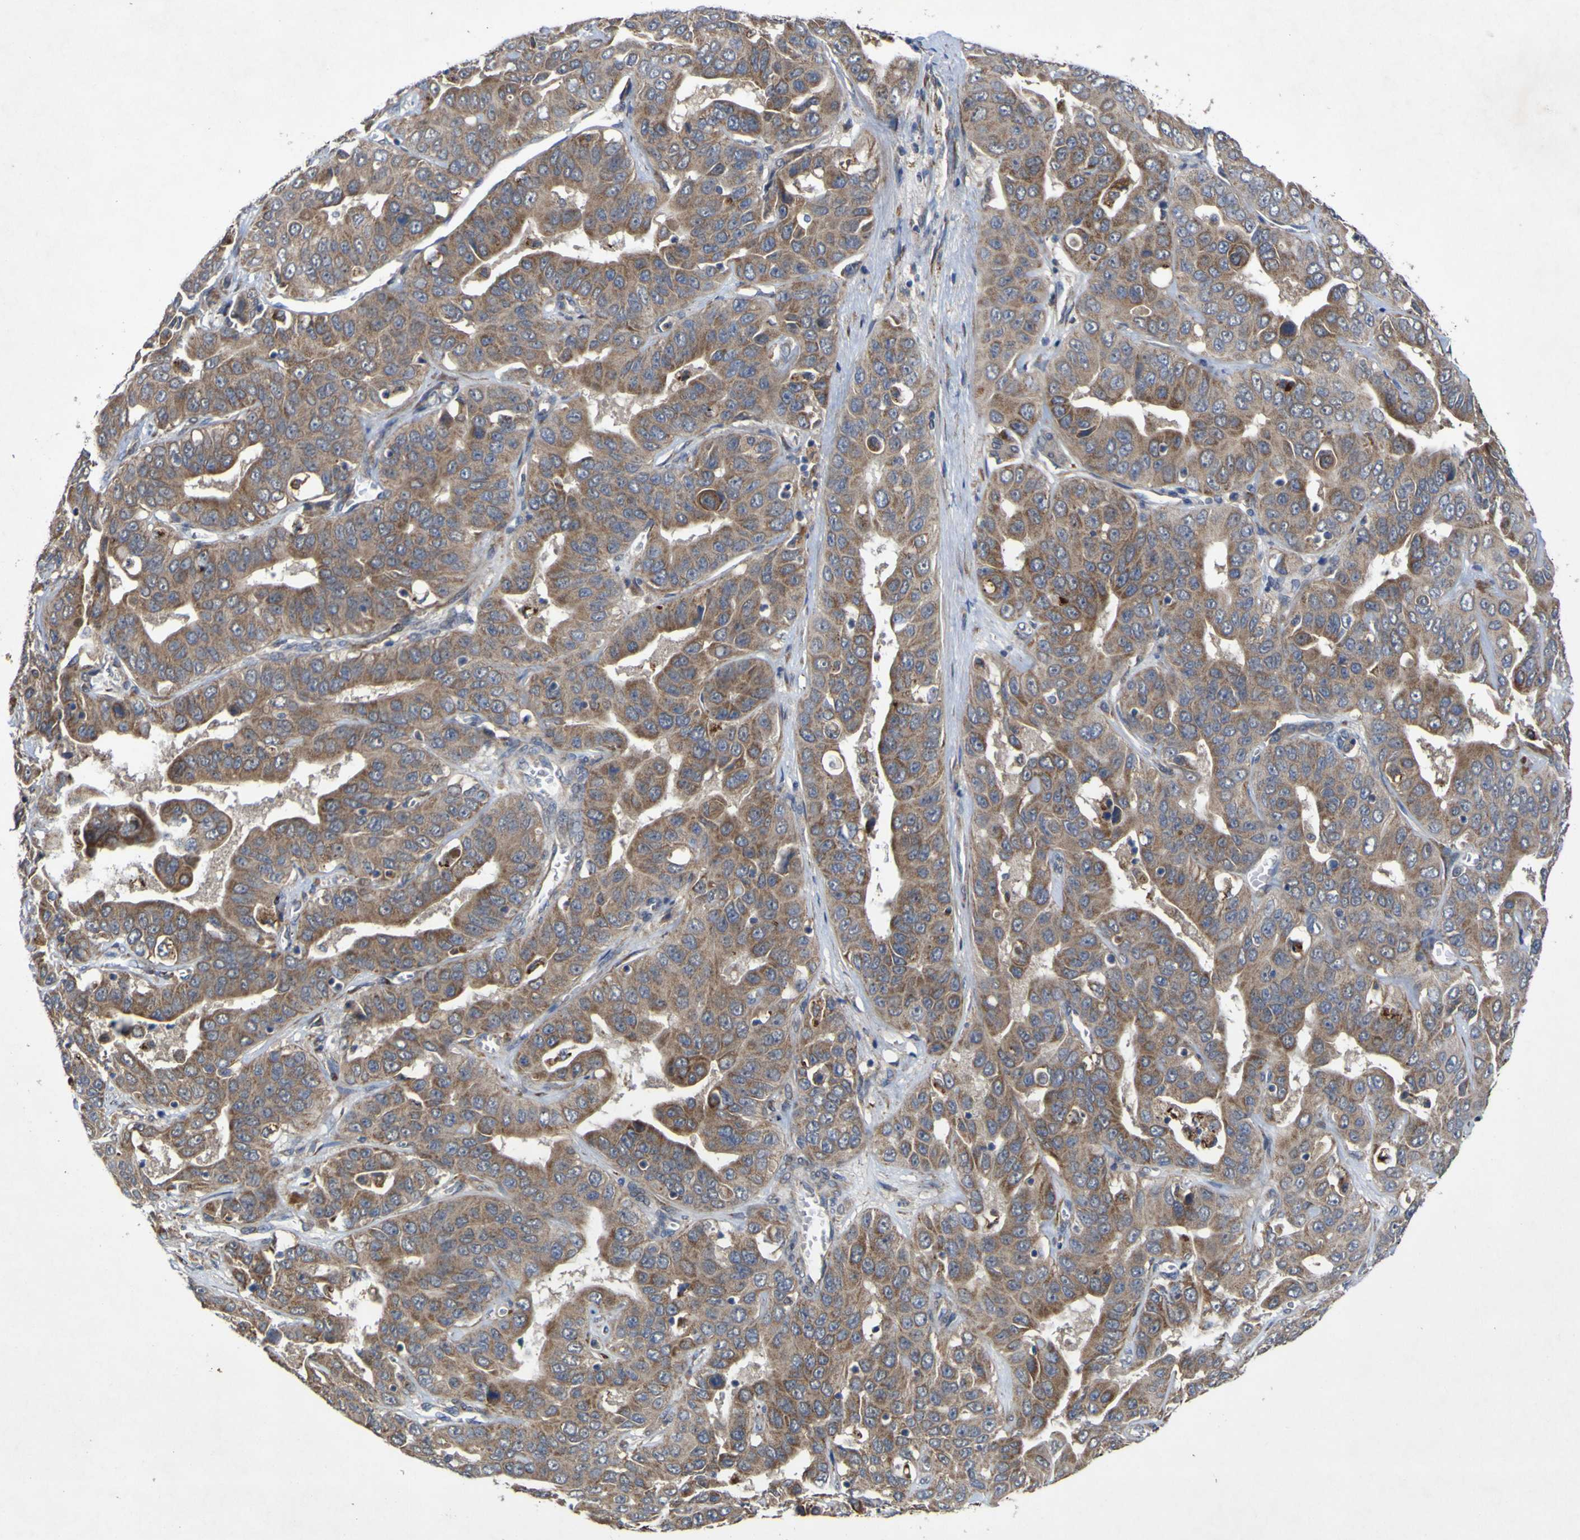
{"staining": {"intensity": "moderate", "quantity": ">75%", "location": "cytoplasmic/membranous"}, "tissue": "liver cancer", "cell_type": "Tumor cells", "image_type": "cancer", "snomed": [{"axis": "morphology", "description": "Cholangiocarcinoma"}, {"axis": "topography", "description": "Liver"}], "caption": "Immunohistochemical staining of liver cholangiocarcinoma exhibits medium levels of moderate cytoplasmic/membranous expression in about >75% of tumor cells. (DAB IHC, brown staining for protein, blue staining for nuclei).", "gene": "IRAK2", "patient": {"sex": "female", "age": 52}}